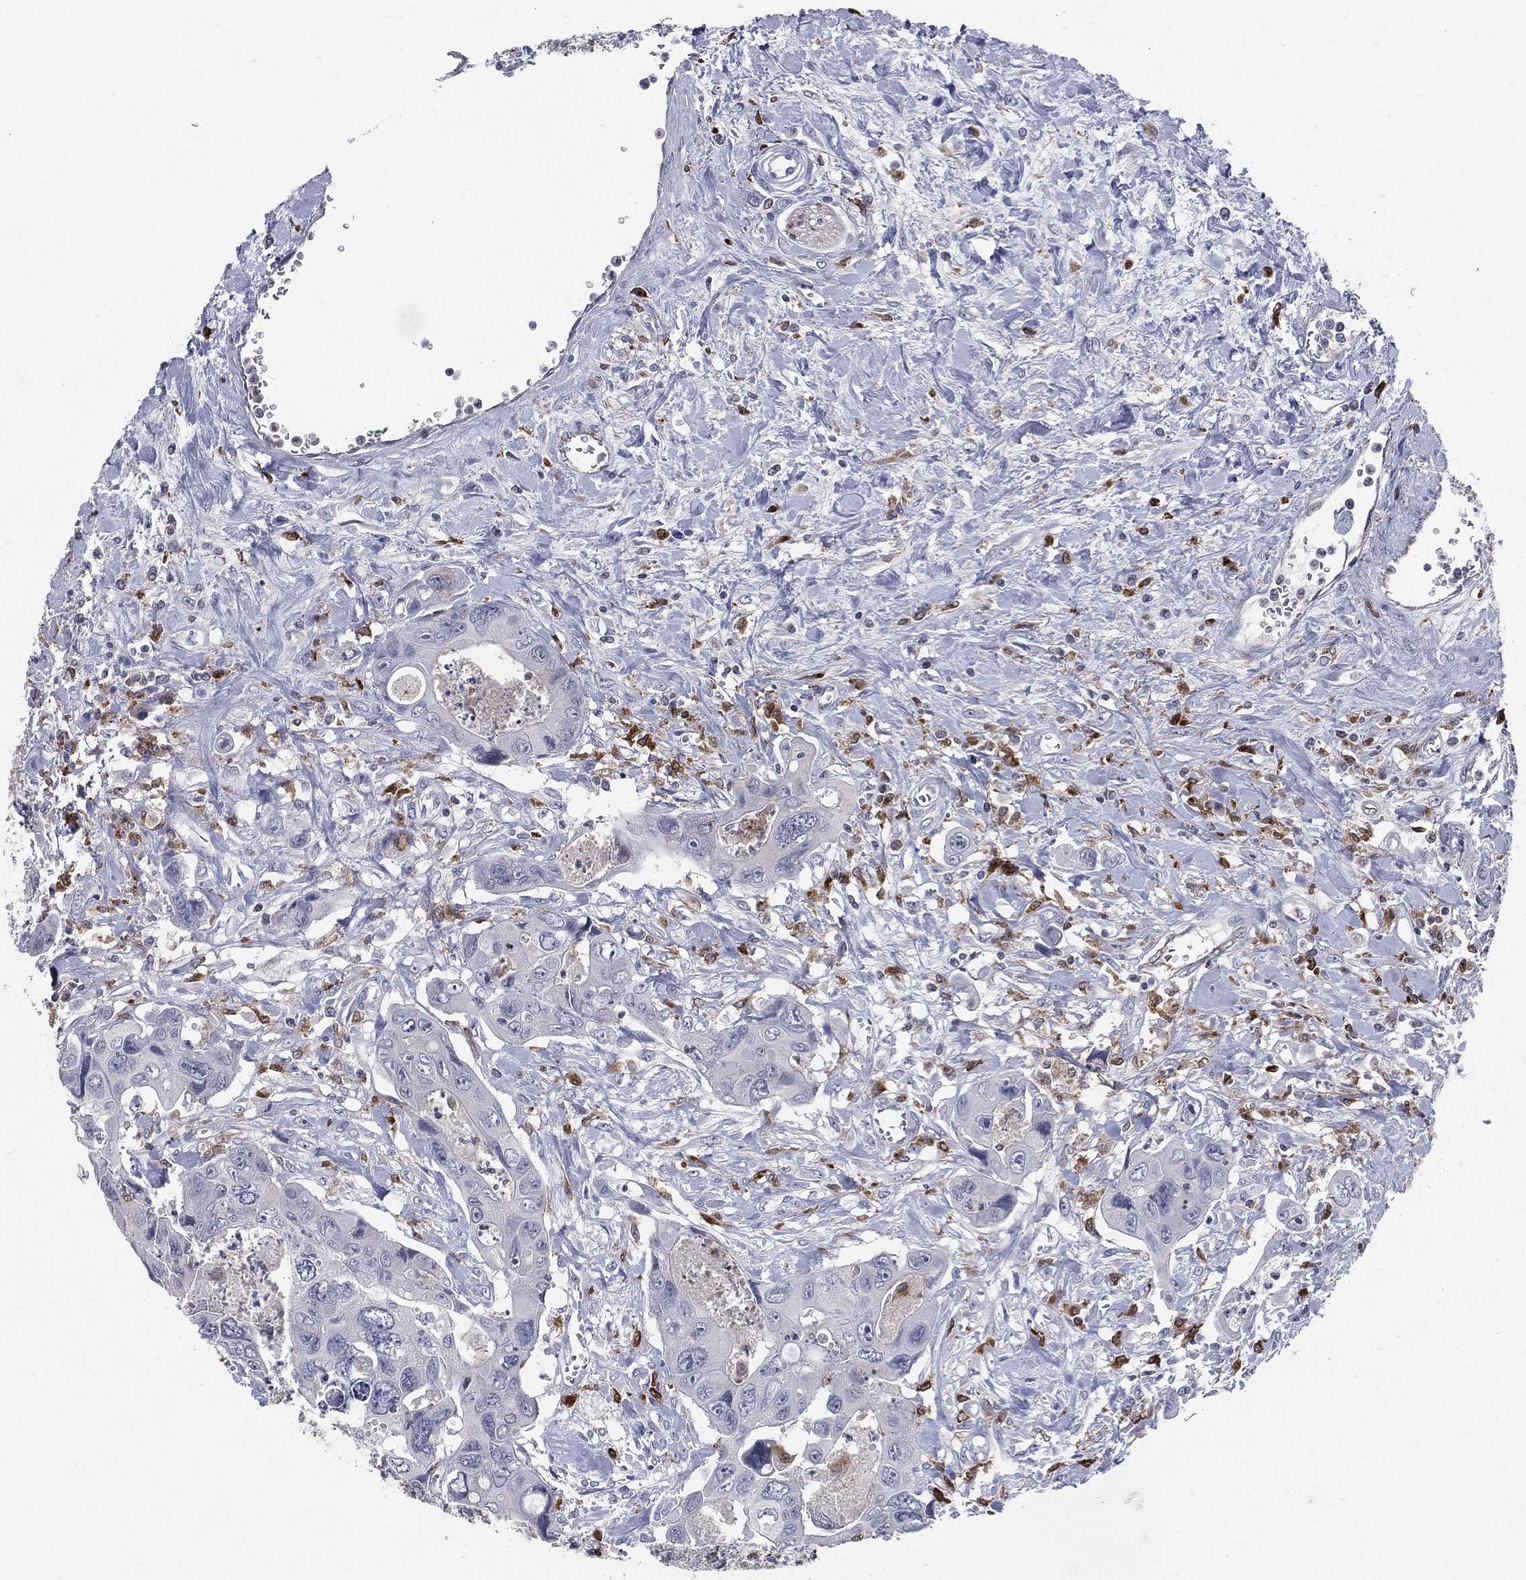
{"staining": {"intensity": "negative", "quantity": "none", "location": "none"}, "tissue": "colorectal cancer", "cell_type": "Tumor cells", "image_type": "cancer", "snomed": [{"axis": "morphology", "description": "Adenocarcinoma, NOS"}, {"axis": "topography", "description": "Rectum"}], "caption": "Colorectal adenocarcinoma stained for a protein using immunohistochemistry demonstrates no positivity tumor cells.", "gene": "CD74", "patient": {"sex": "male", "age": 62}}